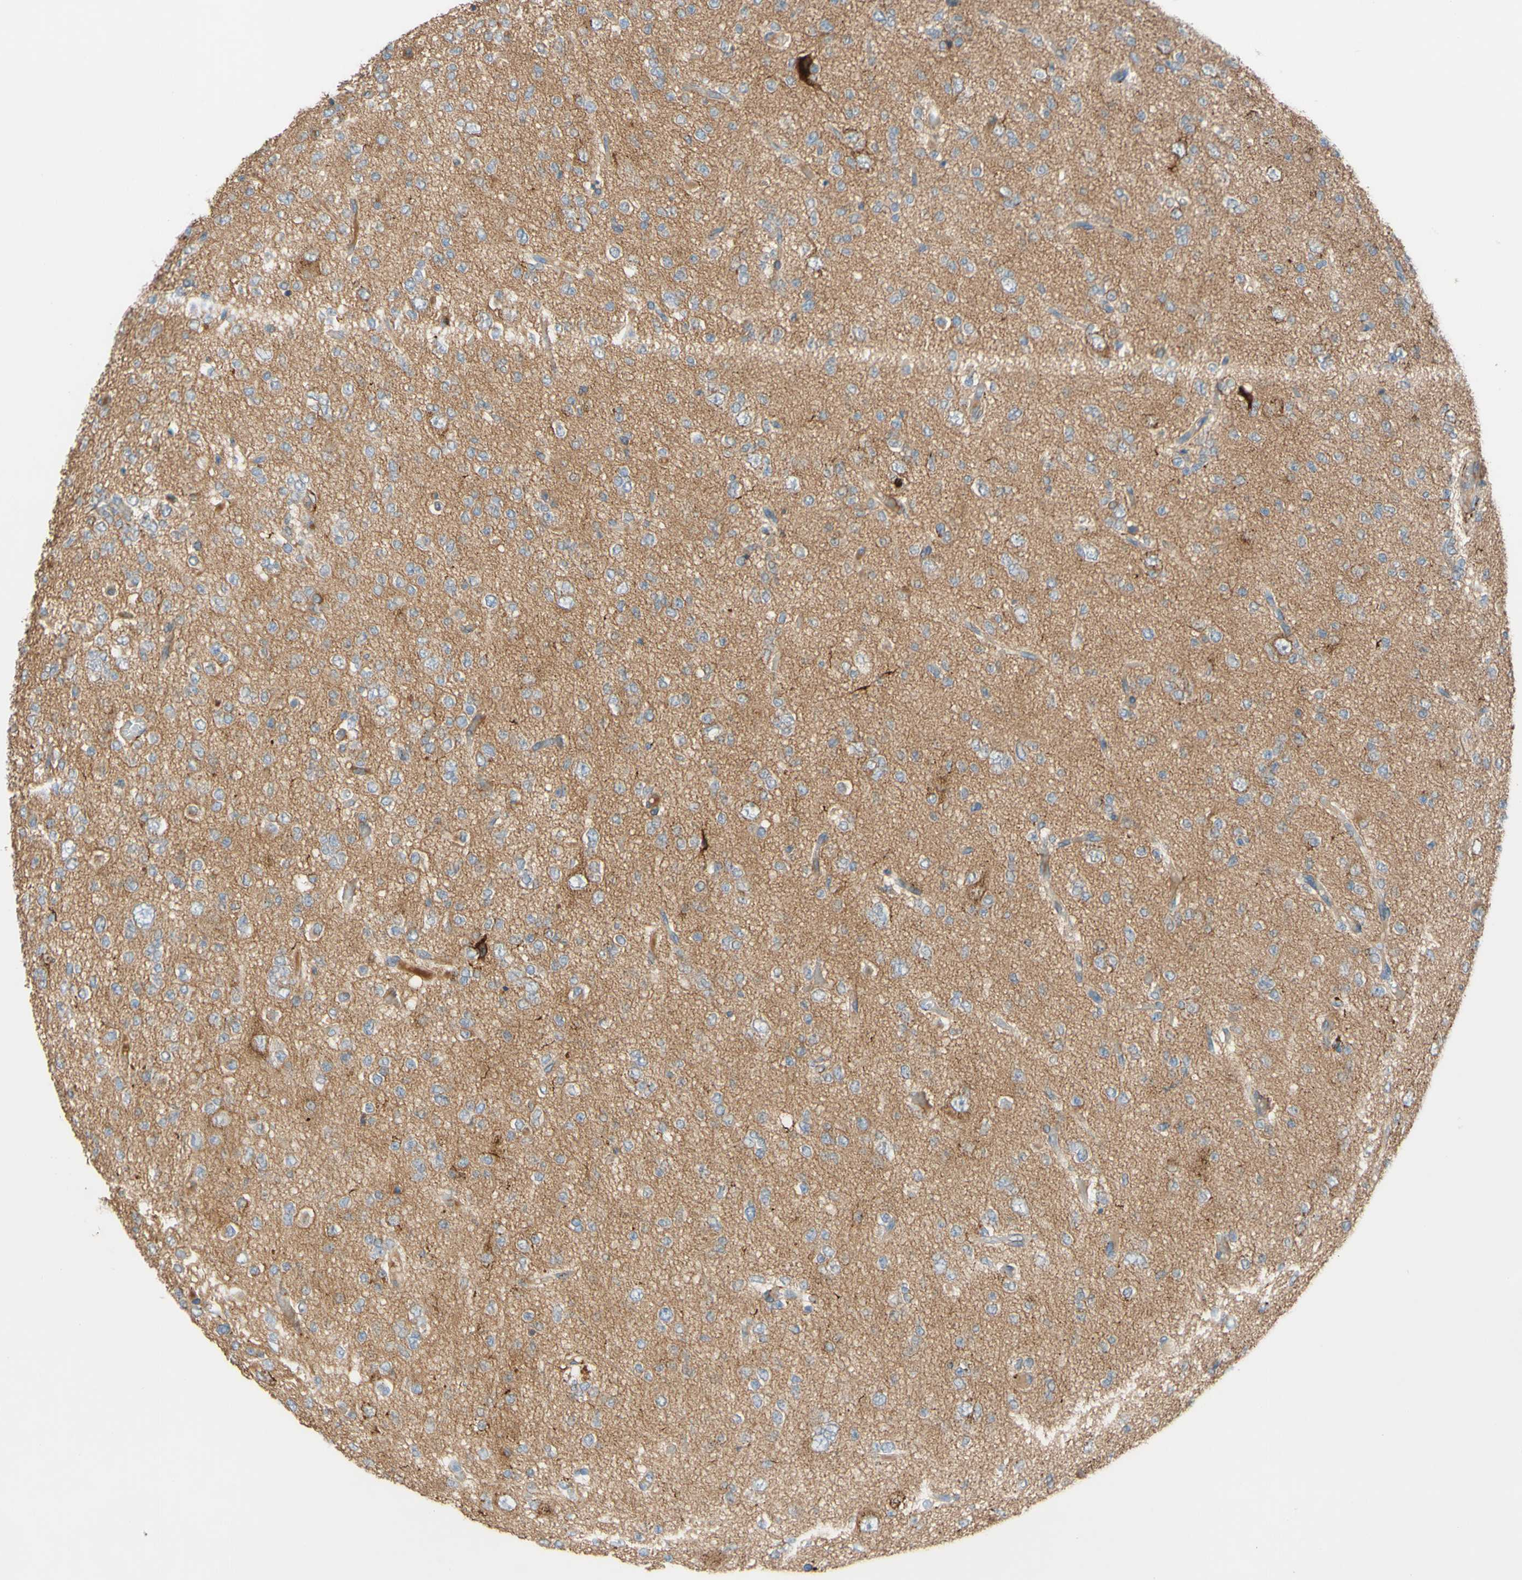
{"staining": {"intensity": "moderate", "quantity": "<25%", "location": "cytoplasmic/membranous"}, "tissue": "glioma", "cell_type": "Tumor cells", "image_type": "cancer", "snomed": [{"axis": "morphology", "description": "Glioma, malignant, Low grade"}, {"axis": "topography", "description": "Brain"}], "caption": "Immunohistochemistry staining of glioma, which displays low levels of moderate cytoplasmic/membranous positivity in approximately <25% of tumor cells indicating moderate cytoplasmic/membranous protein staining. The staining was performed using DAB (brown) for protein detection and nuclei were counterstained in hematoxylin (blue).", "gene": "DKK3", "patient": {"sex": "male", "age": 38}}